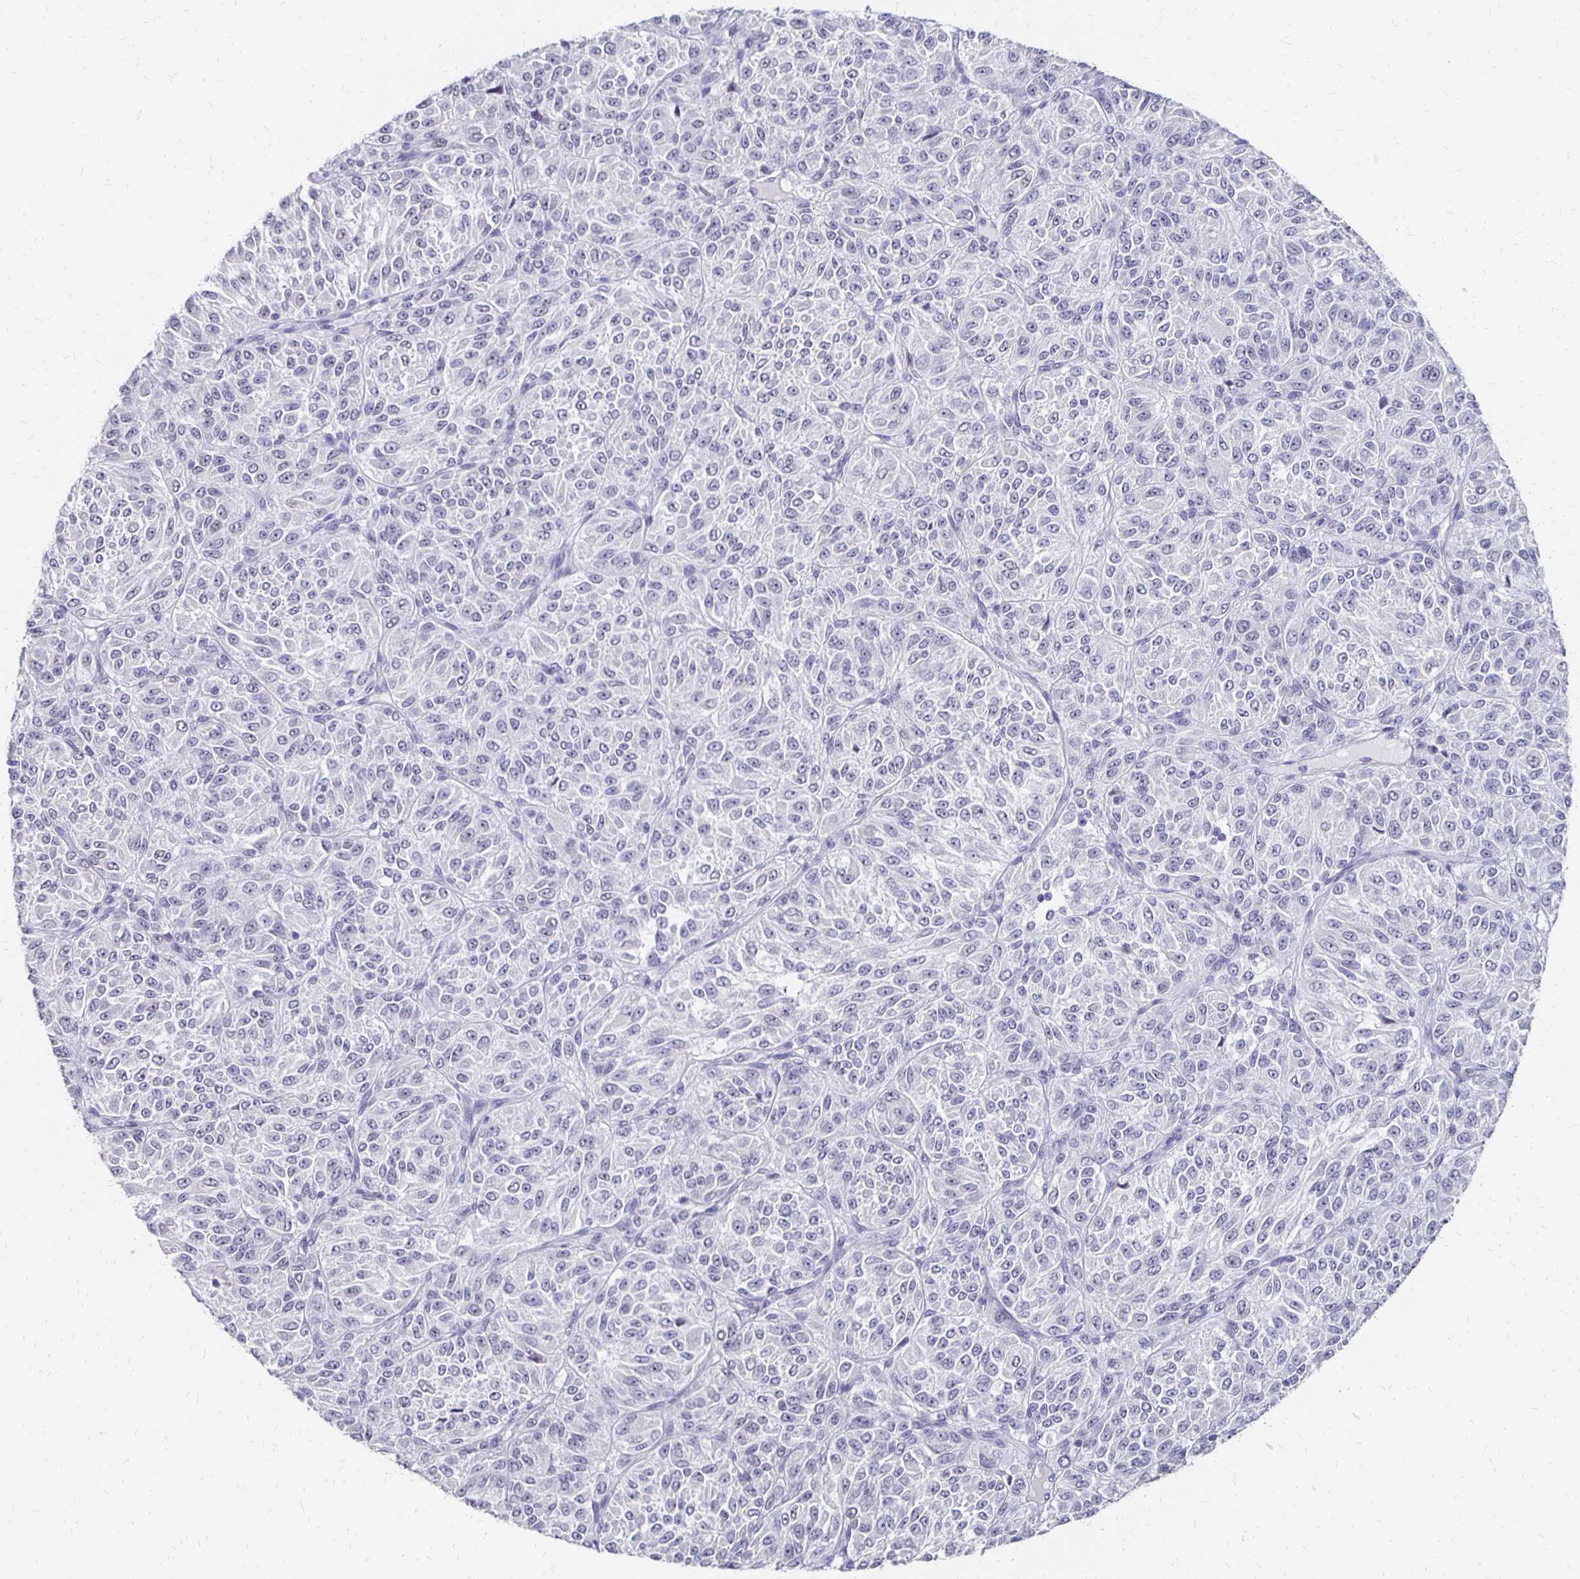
{"staining": {"intensity": "negative", "quantity": "none", "location": "none"}, "tissue": "melanoma", "cell_type": "Tumor cells", "image_type": "cancer", "snomed": [{"axis": "morphology", "description": "Malignant melanoma, Metastatic site"}, {"axis": "topography", "description": "Brain"}], "caption": "Immunohistochemical staining of human malignant melanoma (metastatic site) demonstrates no significant positivity in tumor cells.", "gene": "ATOSB", "patient": {"sex": "female", "age": 56}}